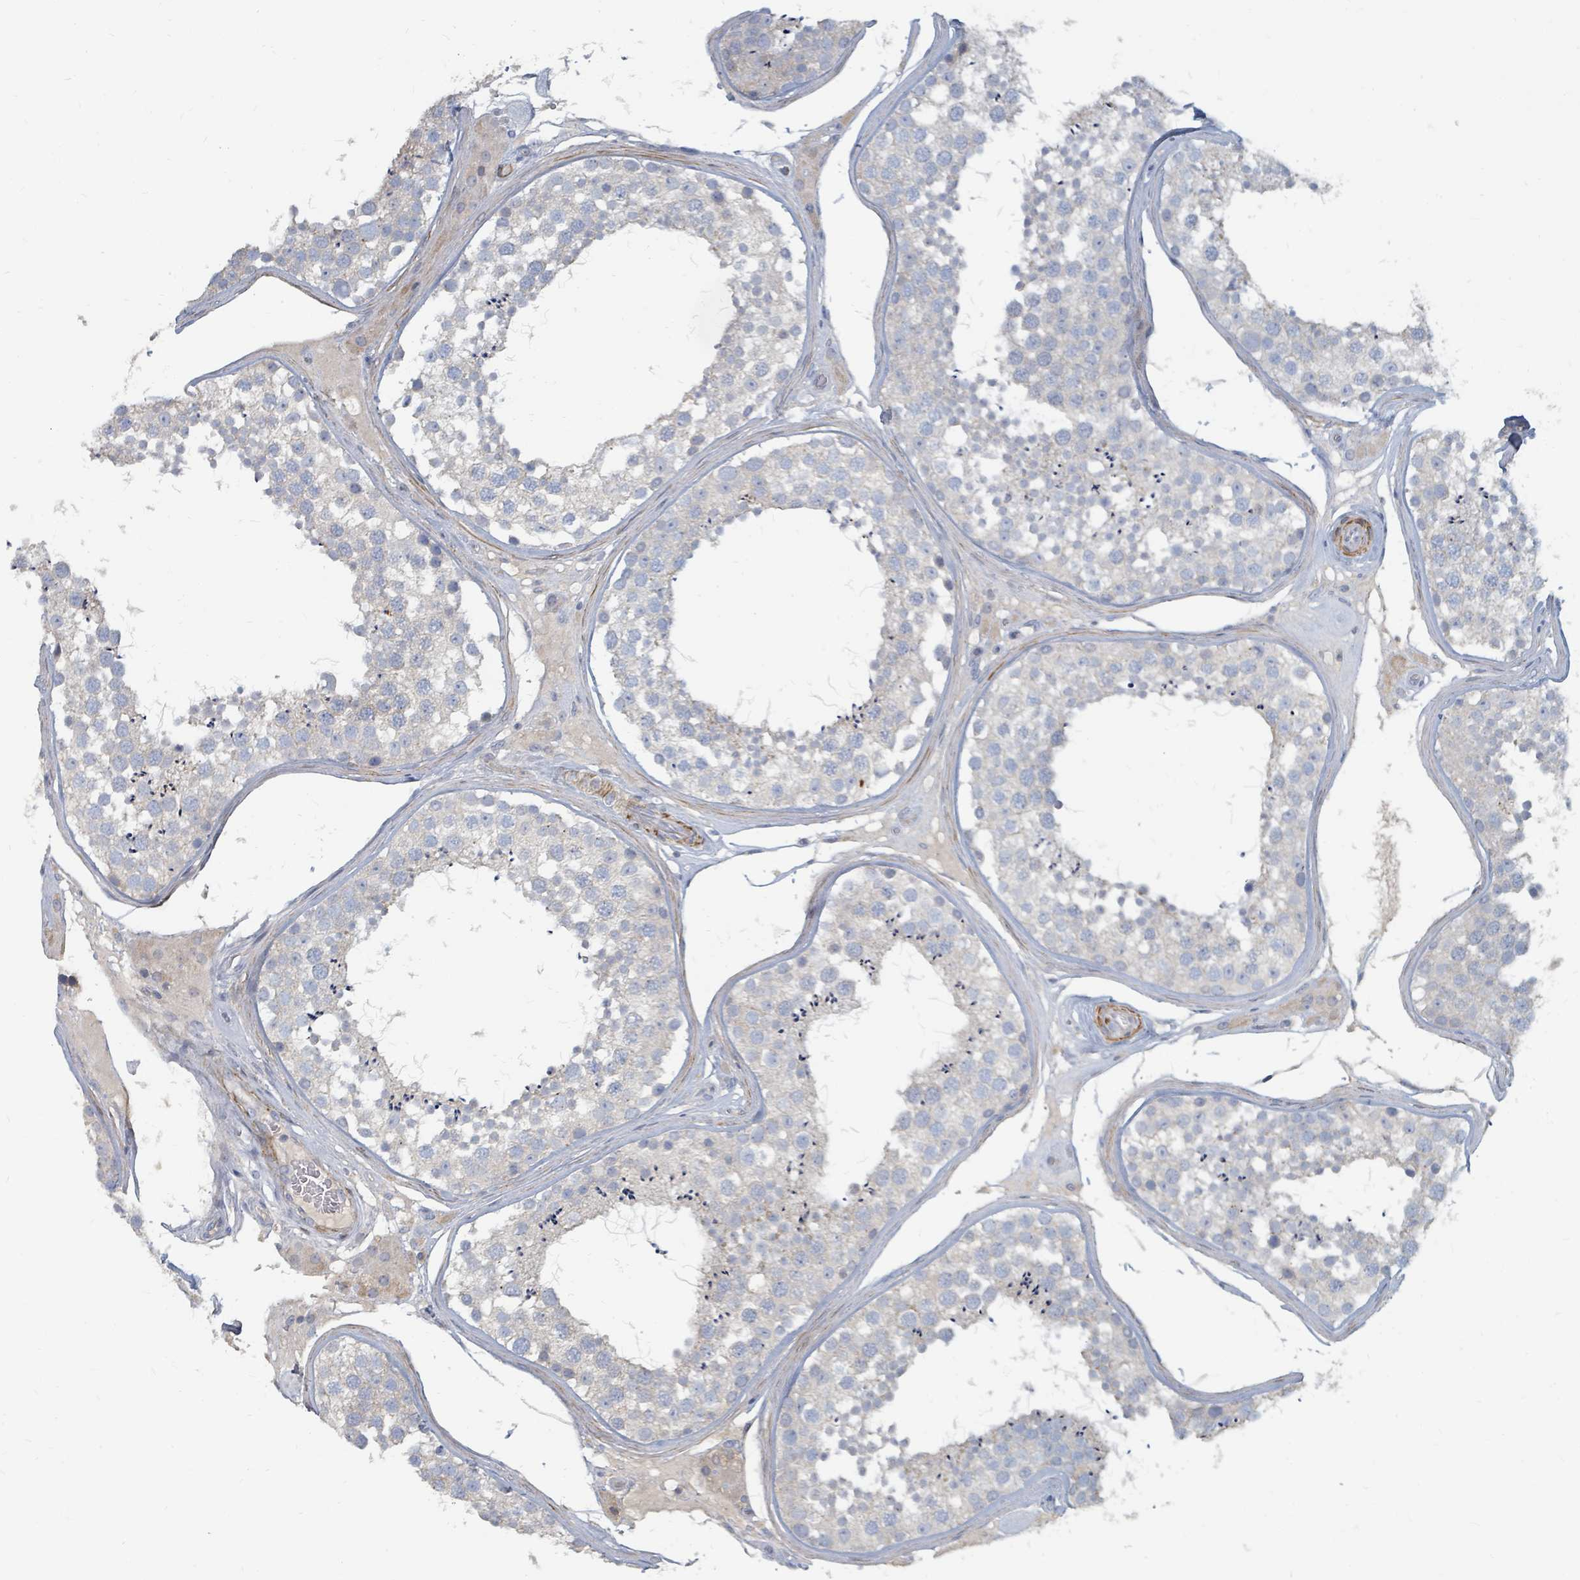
{"staining": {"intensity": "moderate", "quantity": "<25%", "location": "cytoplasmic/membranous"}, "tissue": "testis", "cell_type": "Cells in seminiferous ducts", "image_type": "normal", "snomed": [{"axis": "morphology", "description": "Normal tissue, NOS"}, {"axis": "topography", "description": "Testis"}], "caption": "An immunohistochemistry (IHC) micrograph of normal tissue is shown. Protein staining in brown shows moderate cytoplasmic/membranous positivity in testis within cells in seminiferous ducts.", "gene": "ARGFX", "patient": {"sex": "male", "age": 46}}